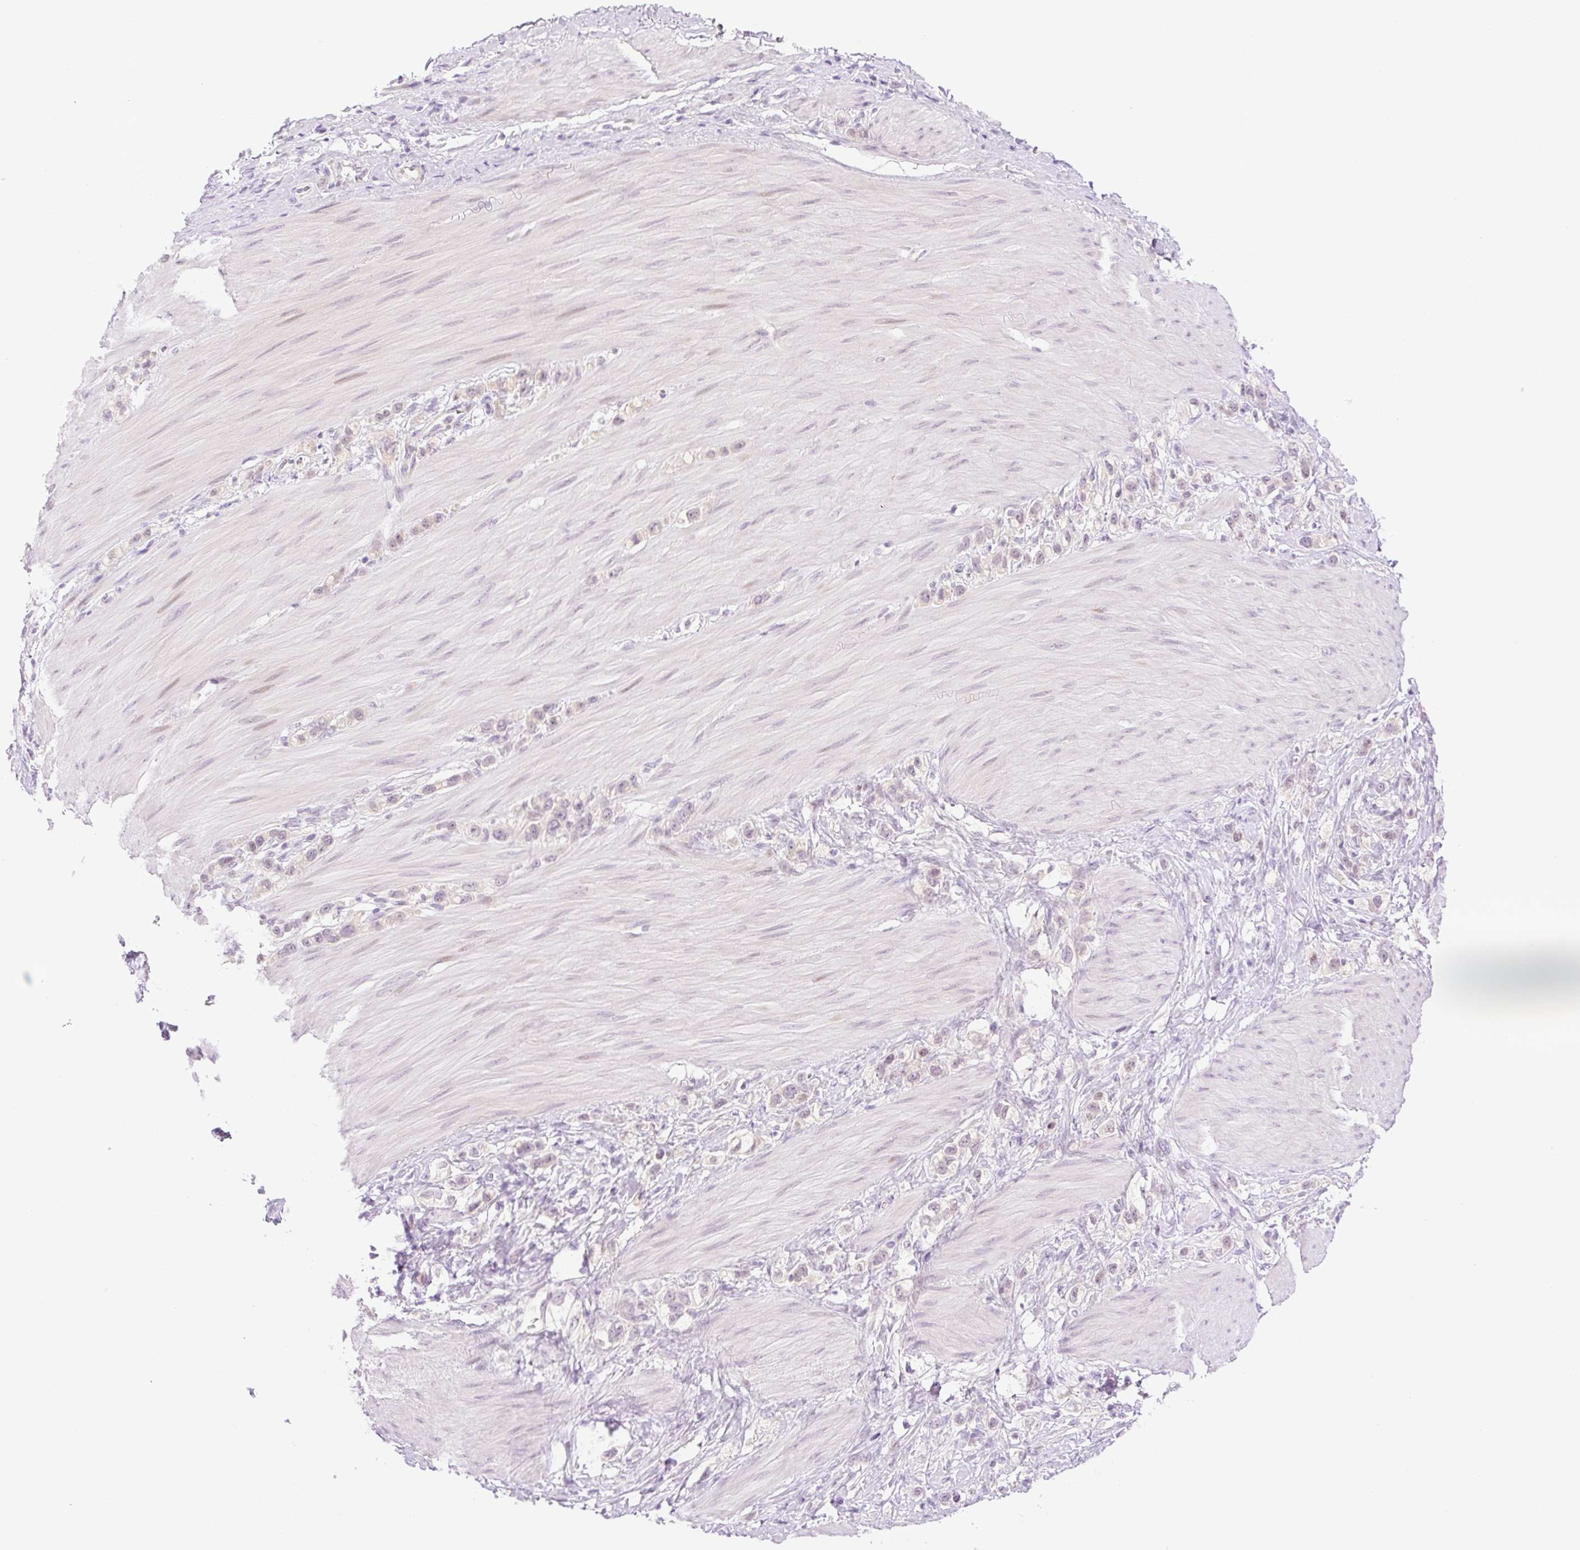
{"staining": {"intensity": "weak", "quantity": ">75%", "location": "nuclear"}, "tissue": "stomach cancer", "cell_type": "Tumor cells", "image_type": "cancer", "snomed": [{"axis": "morphology", "description": "Adenocarcinoma, NOS"}, {"axis": "topography", "description": "Stomach"}], "caption": "Weak nuclear protein expression is seen in about >75% of tumor cells in stomach cancer. (Brightfield microscopy of DAB IHC at high magnification).", "gene": "SPRYD4", "patient": {"sex": "female", "age": 65}}